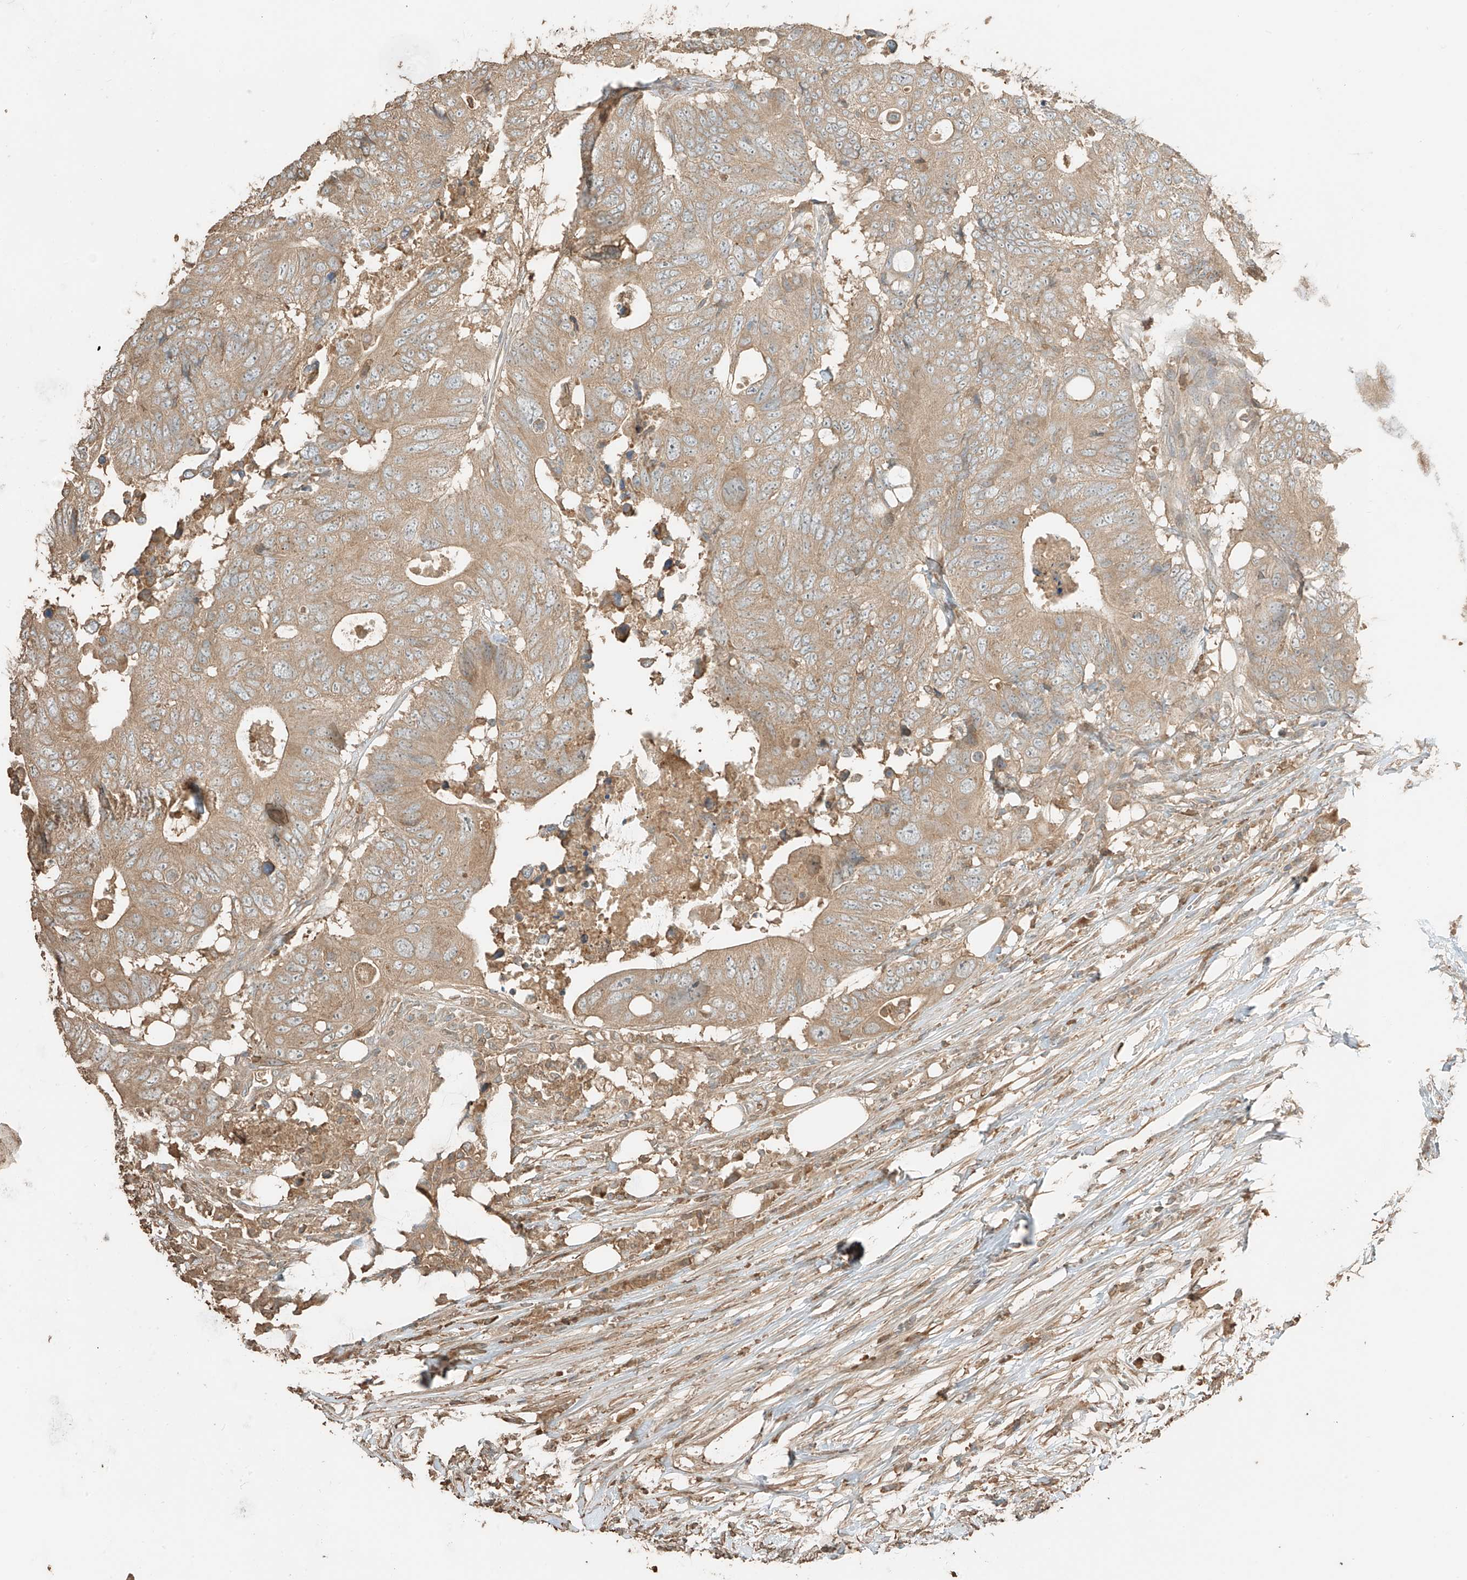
{"staining": {"intensity": "moderate", "quantity": ">75%", "location": "cytoplasmic/membranous"}, "tissue": "colorectal cancer", "cell_type": "Tumor cells", "image_type": "cancer", "snomed": [{"axis": "morphology", "description": "Adenocarcinoma, NOS"}, {"axis": "topography", "description": "Colon"}], "caption": "Brown immunohistochemical staining in adenocarcinoma (colorectal) reveals moderate cytoplasmic/membranous positivity in about >75% of tumor cells.", "gene": "RFTN2", "patient": {"sex": "male", "age": 71}}